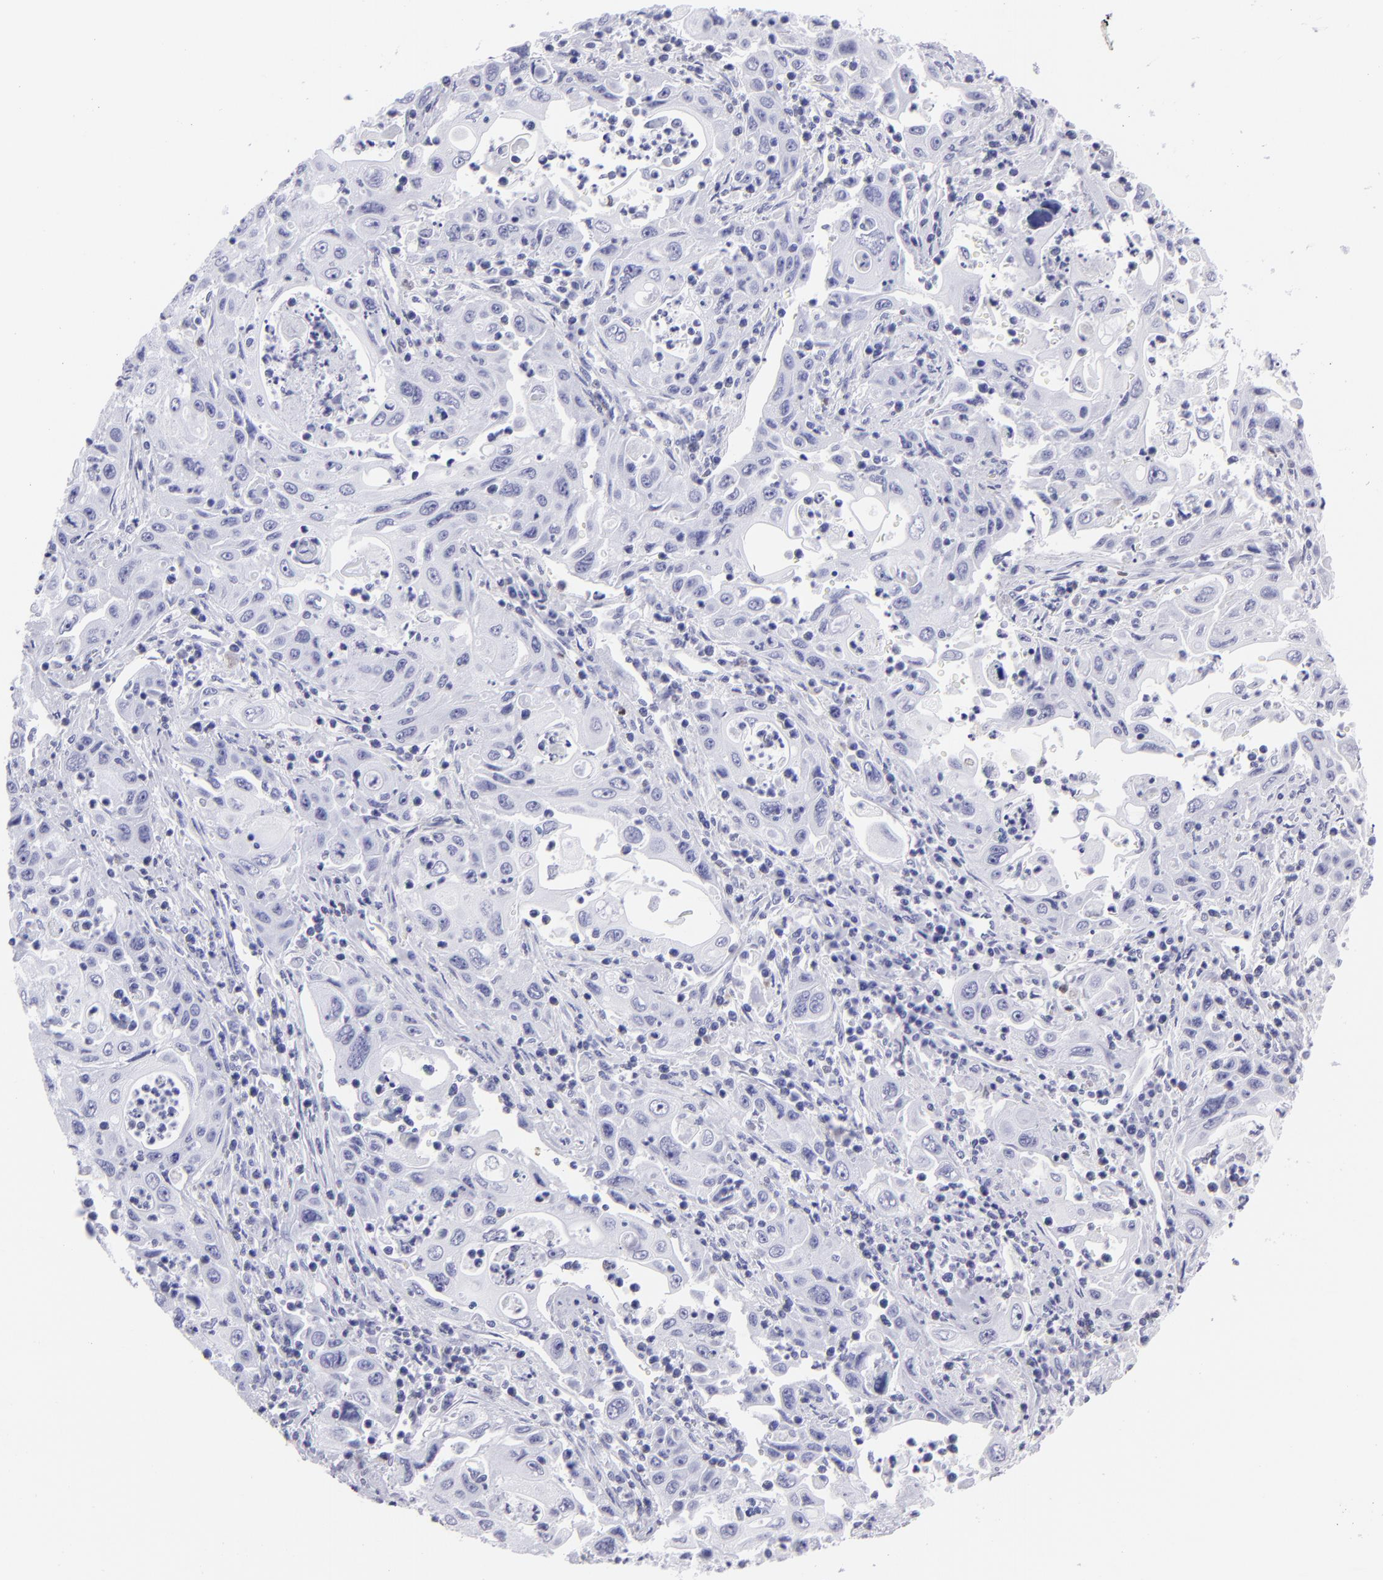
{"staining": {"intensity": "negative", "quantity": "none", "location": "none"}, "tissue": "pancreatic cancer", "cell_type": "Tumor cells", "image_type": "cancer", "snomed": [{"axis": "morphology", "description": "Adenocarcinoma, NOS"}, {"axis": "topography", "description": "Pancreas"}], "caption": "The immunohistochemistry micrograph has no significant positivity in tumor cells of pancreatic cancer (adenocarcinoma) tissue.", "gene": "MITF", "patient": {"sex": "male", "age": 70}}